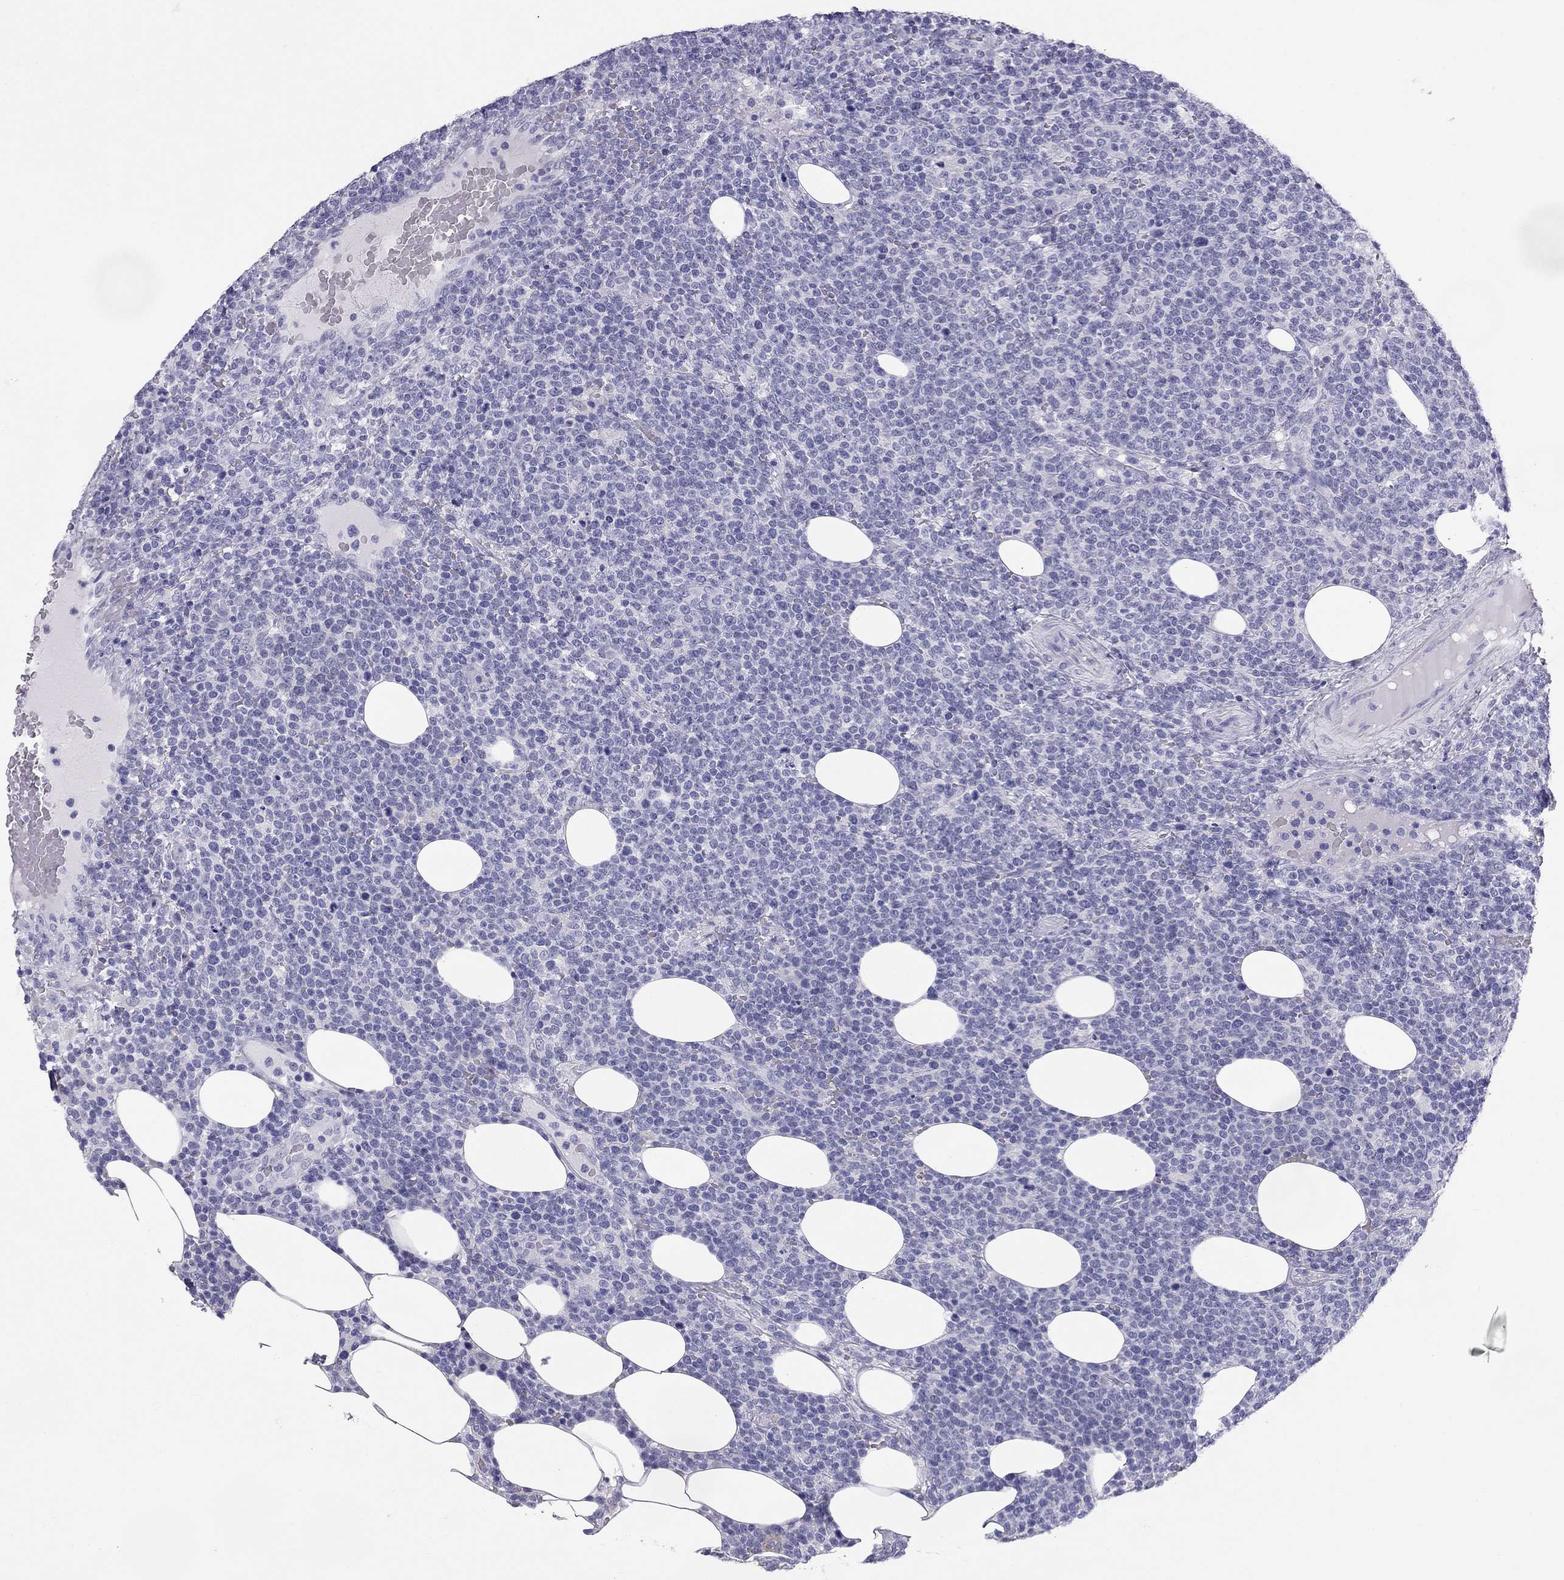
{"staining": {"intensity": "negative", "quantity": "none", "location": "none"}, "tissue": "lymphoma", "cell_type": "Tumor cells", "image_type": "cancer", "snomed": [{"axis": "morphology", "description": "Malignant lymphoma, non-Hodgkin's type, High grade"}, {"axis": "topography", "description": "Lymph node"}], "caption": "Tumor cells show no significant protein staining in lymphoma.", "gene": "TRPM3", "patient": {"sex": "male", "age": 61}}